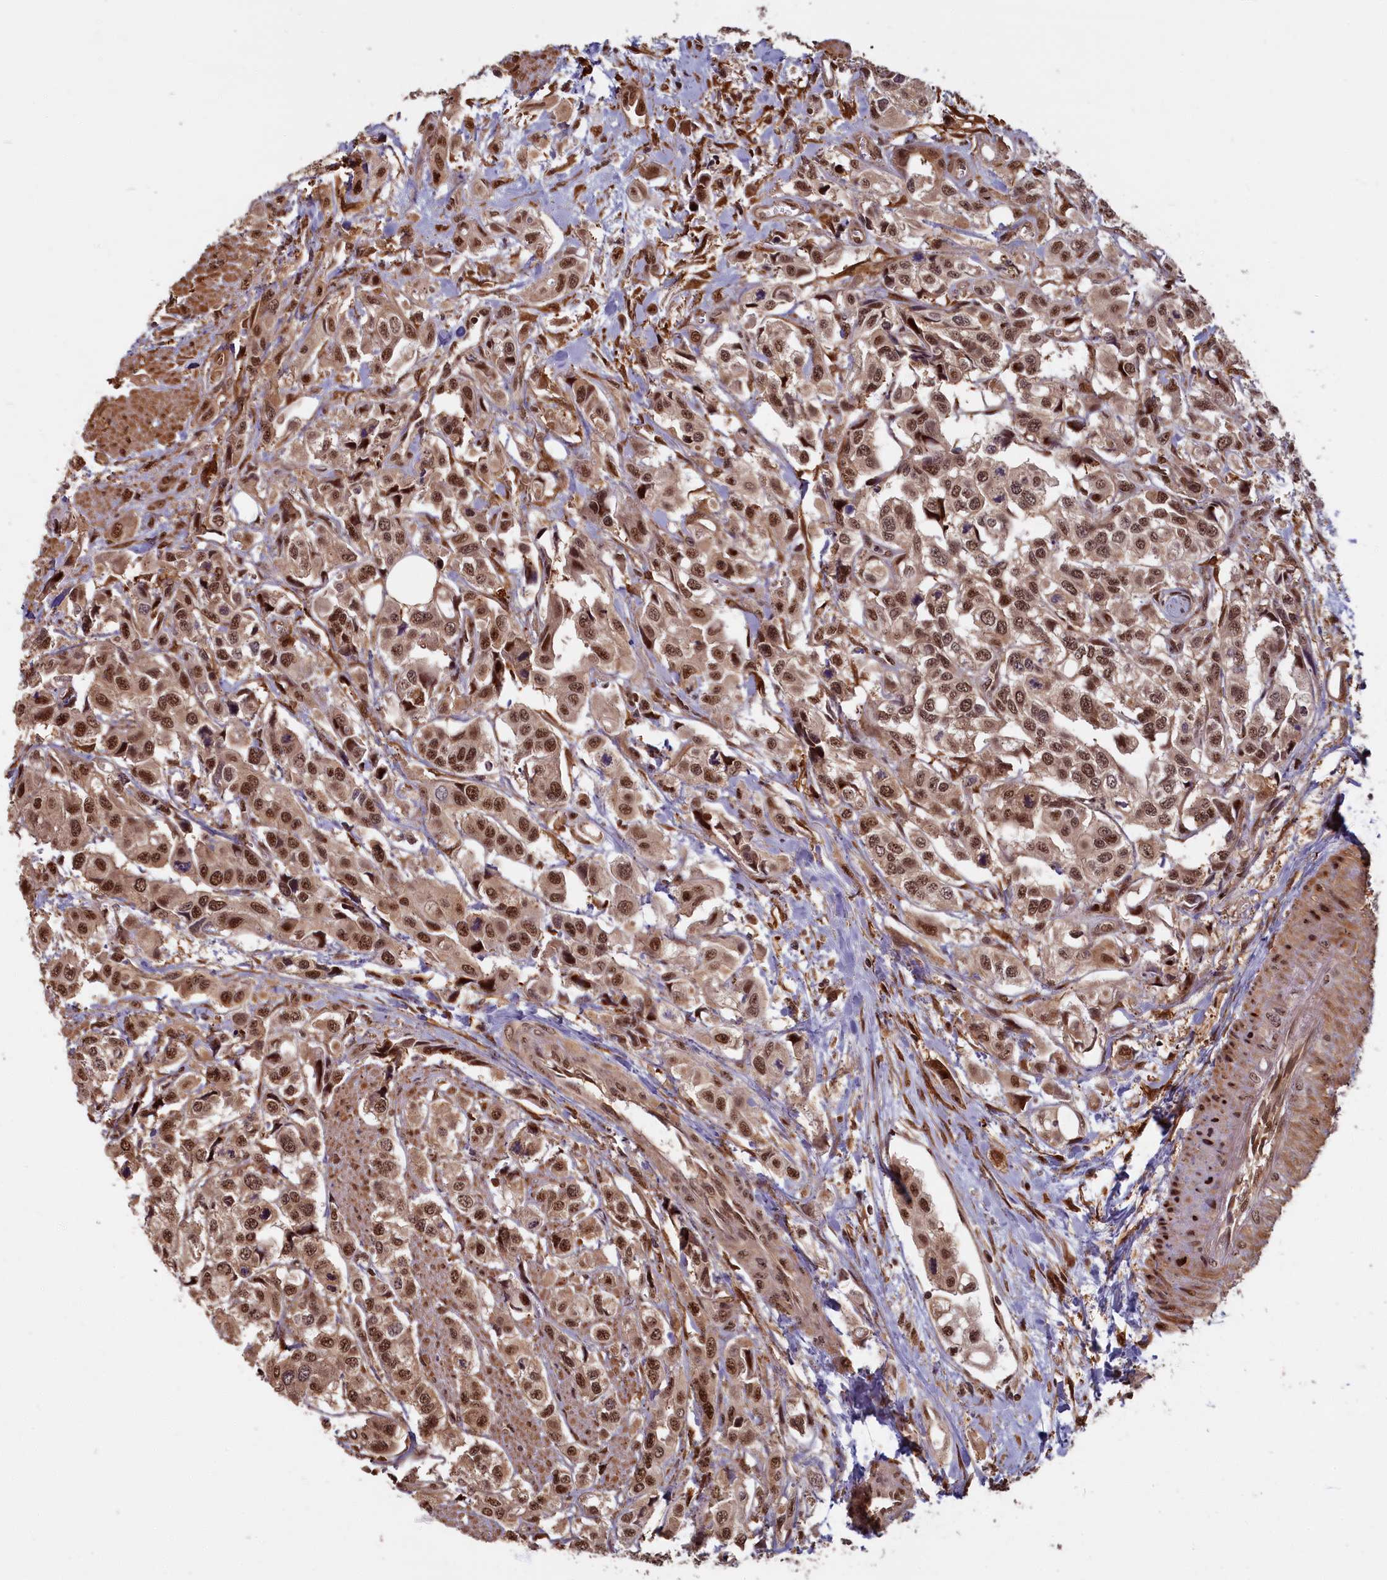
{"staining": {"intensity": "moderate", "quantity": ">75%", "location": "cytoplasmic/membranous,nuclear"}, "tissue": "urothelial cancer", "cell_type": "Tumor cells", "image_type": "cancer", "snomed": [{"axis": "morphology", "description": "Urothelial carcinoma, High grade"}, {"axis": "topography", "description": "Urinary bladder"}], "caption": "Tumor cells exhibit moderate cytoplasmic/membranous and nuclear staining in about >75% of cells in urothelial cancer.", "gene": "HIF3A", "patient": {"sex": "male", "age": 67}}